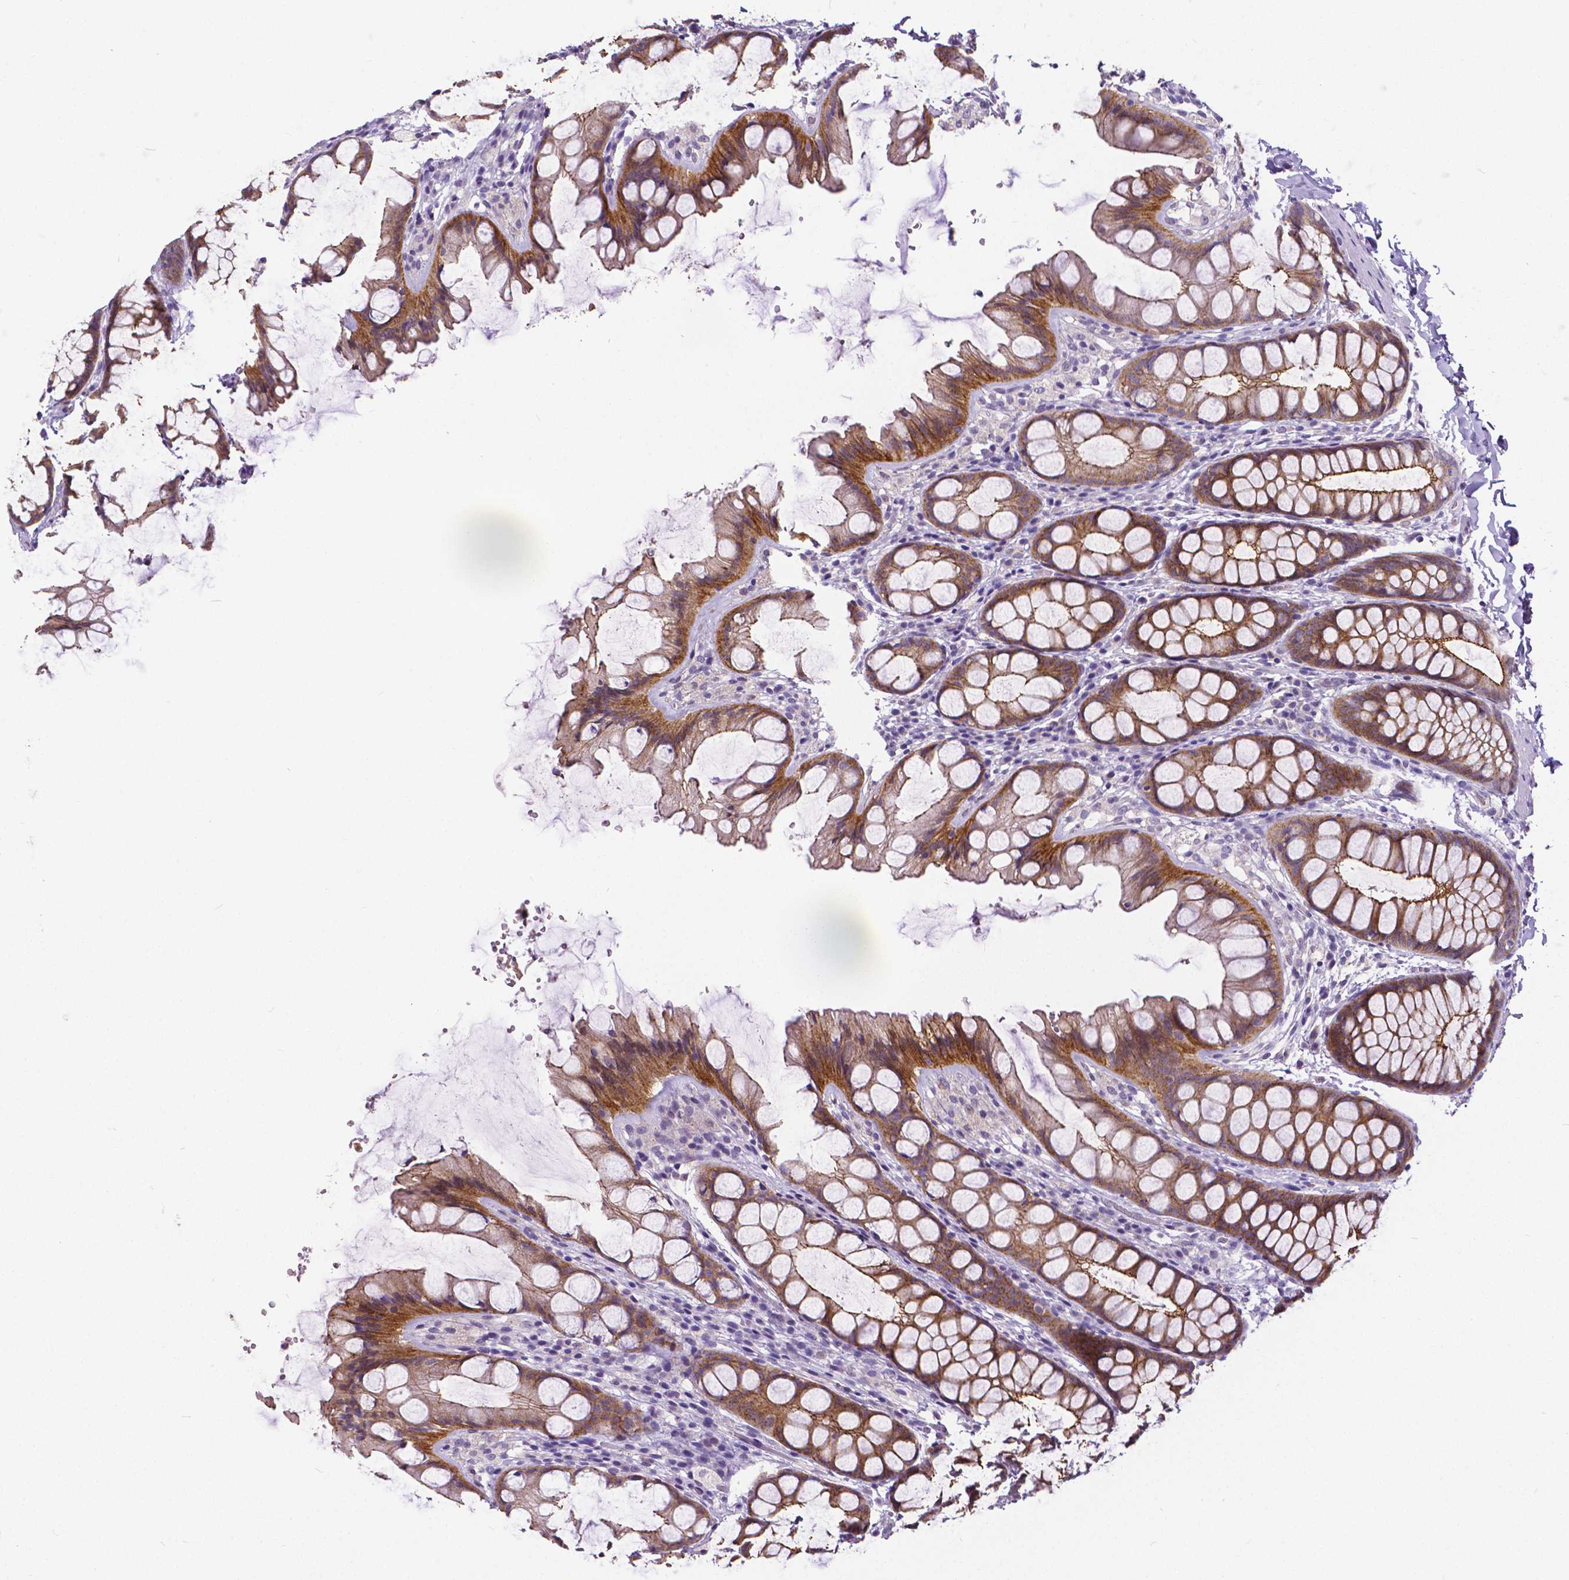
{"staining": {"intensity": "negative", "quantity": "none", "location": "none"}, "tissue": "colon", "cell_type": "Endothelial cells", "image_type": "normal", "snomed": [{"axis": "morphology", "description": "Normal tissue, NOS"}, {"axis": "topography", "description": "Colon"}], "caption": "IHC image of benign colon: colon stained with DAB exhibits no significant protein positivity in endothelial cells.", "gene": "OCLN", "patient": {"sex": "male", "age": 47}}